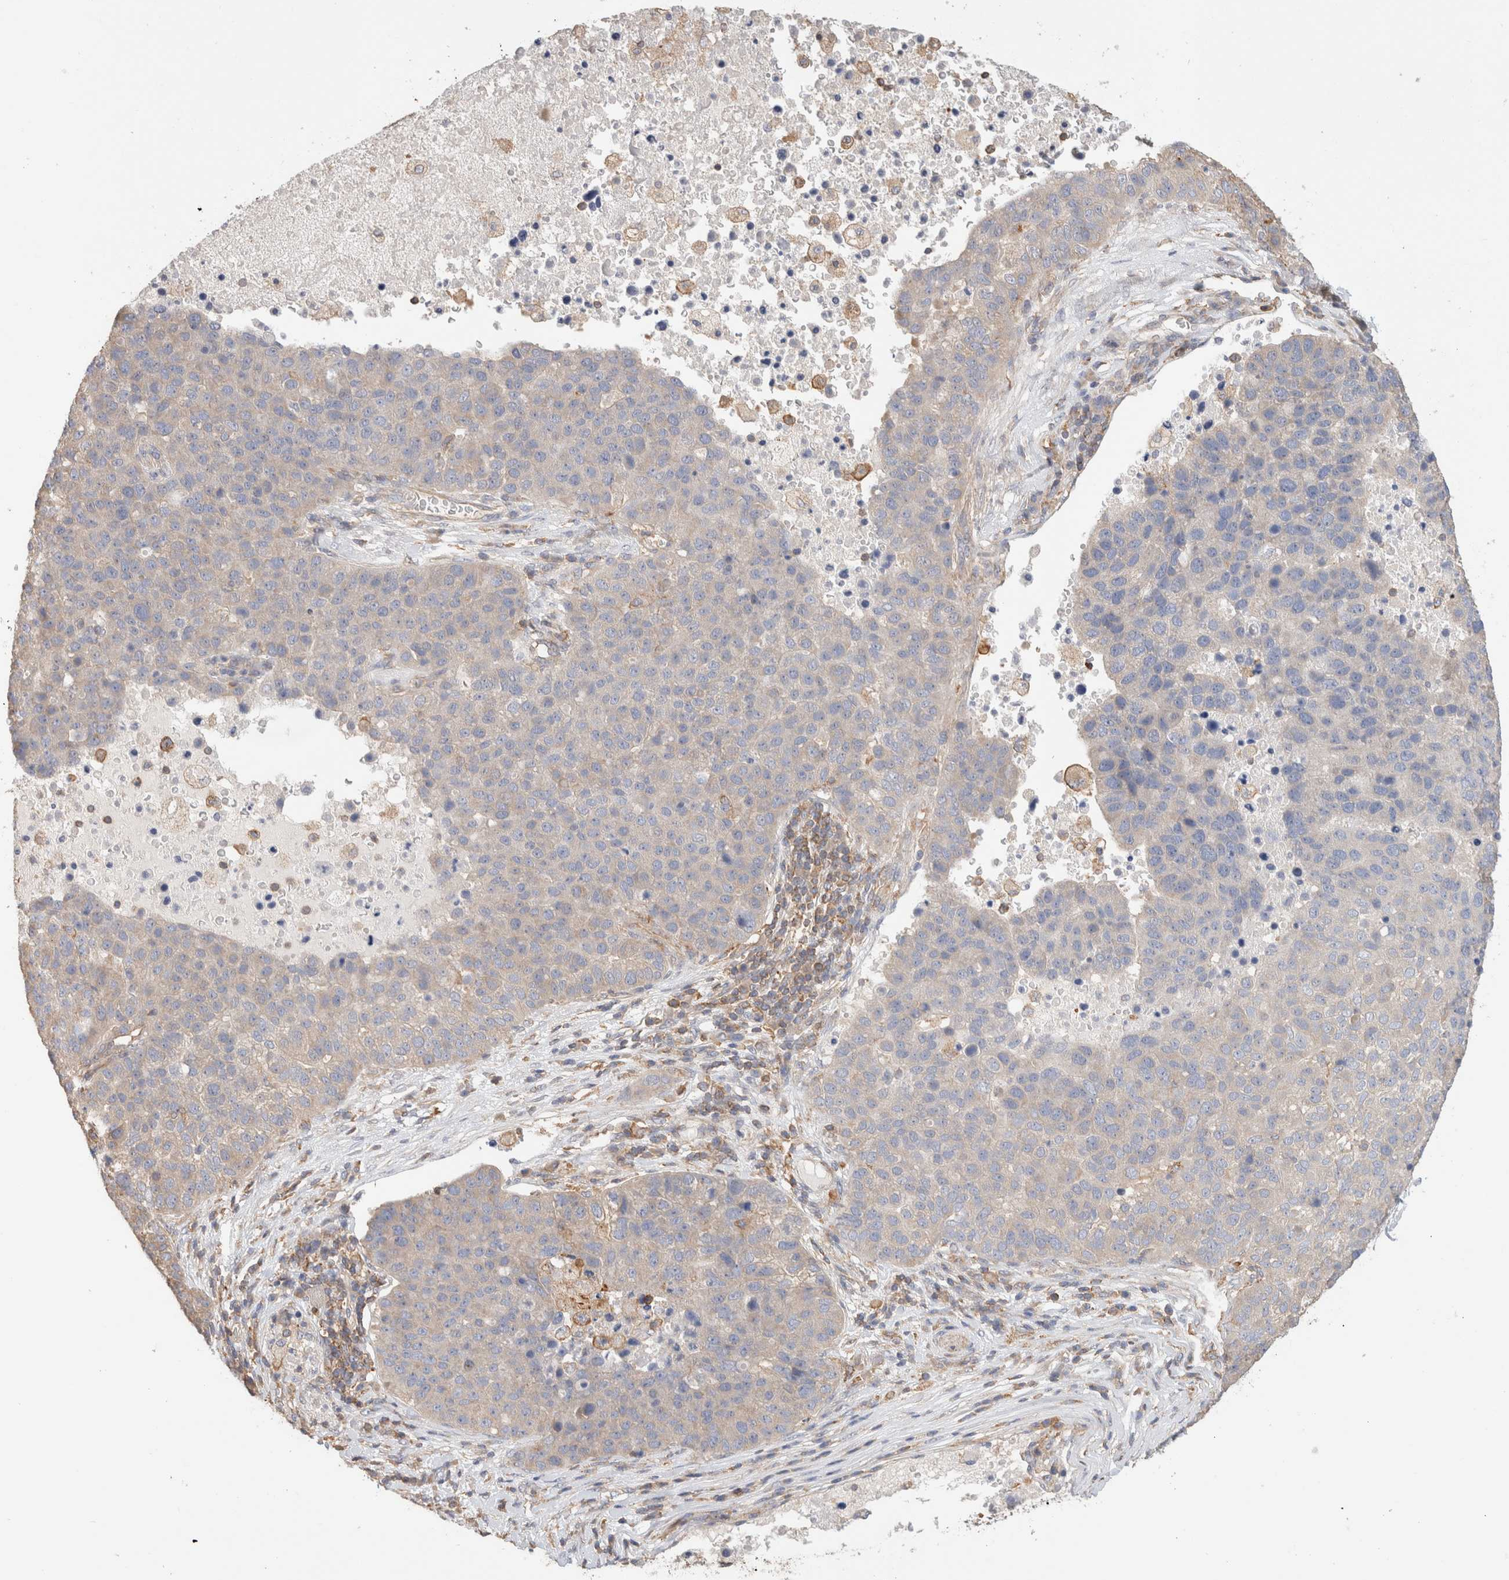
{"staining": {"intensity": "negative", "quantity": "none", "location": "none"}, "tissue": "pancreatic cancer", "cell_type": "Tumor cells", "image_type": "cancer", "snomed": [{"axis": "morphology", "description": "Adenocarcinoma, NOS"}, {"axis": "topography", "description": "Pancreas"}], "caption": "The micrograph displays no significant positivity in tumor cells of pancreatic cancer.", "gene": "CFAP418", "patient": {"sex": "female", "age": 61}}